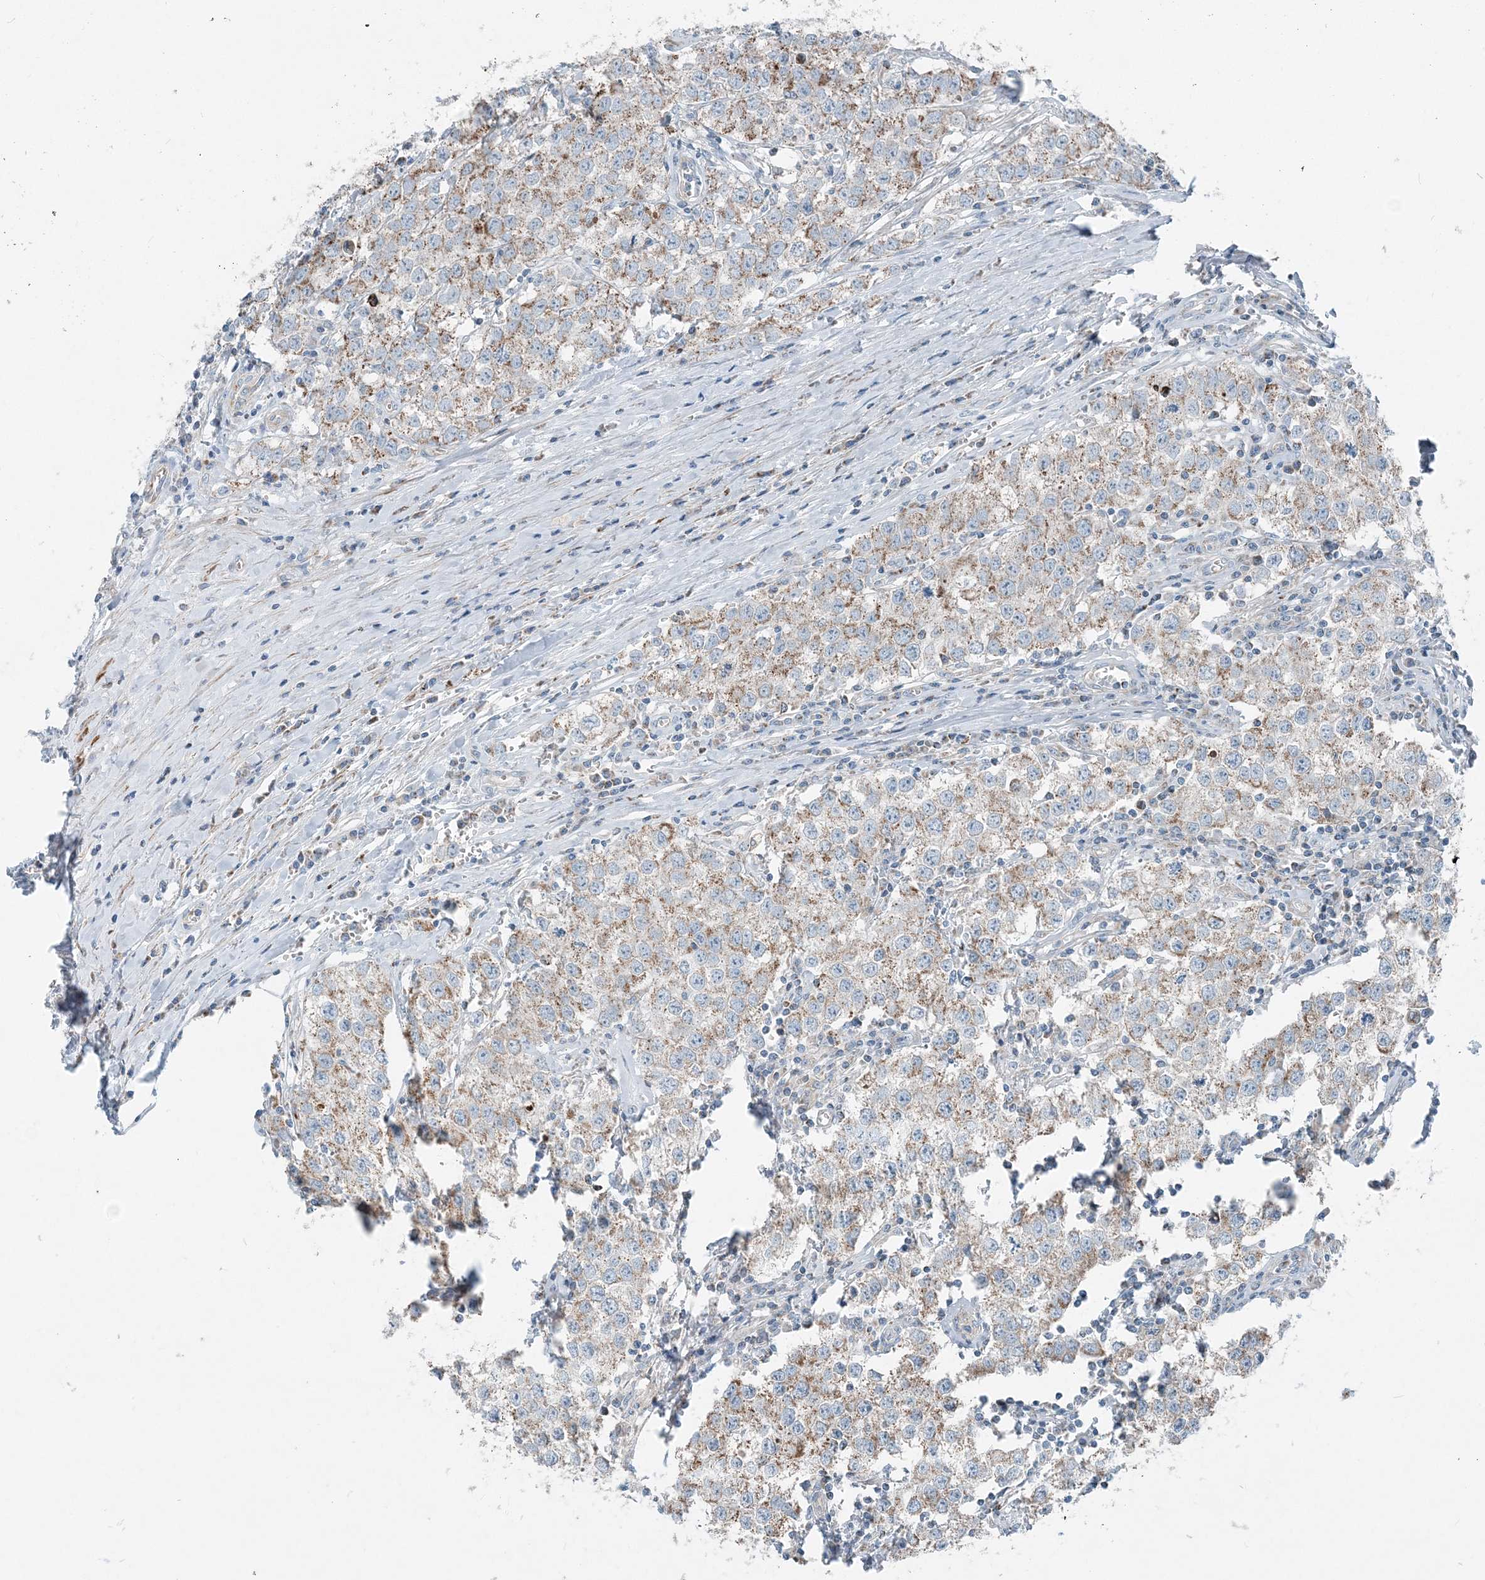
{"staining": {"intensity": "moderate", "quantity": ">75%", "location": "cytoplasmic/membranous"}, "tissue": "testis cancer", "cell_type": "Tumor cells", "image_type": "cancer", "snomed": [{"axis": "morphology", "description": "Seminoma, NOS"}, {"axis": "morphology", "description": "Carcinoma, Embryonal, NOS"}, {"axis": "topography", "description": "Testis"}], "caption": "An image showing moderate cytoplasmic/membranous staining in approximately >75% of tumor cells in testis cancer (seminoma), as visualized by brown immunohistochemical staining.", "gene": "INTU", "patient": {"sex": "male", "age": 43}}